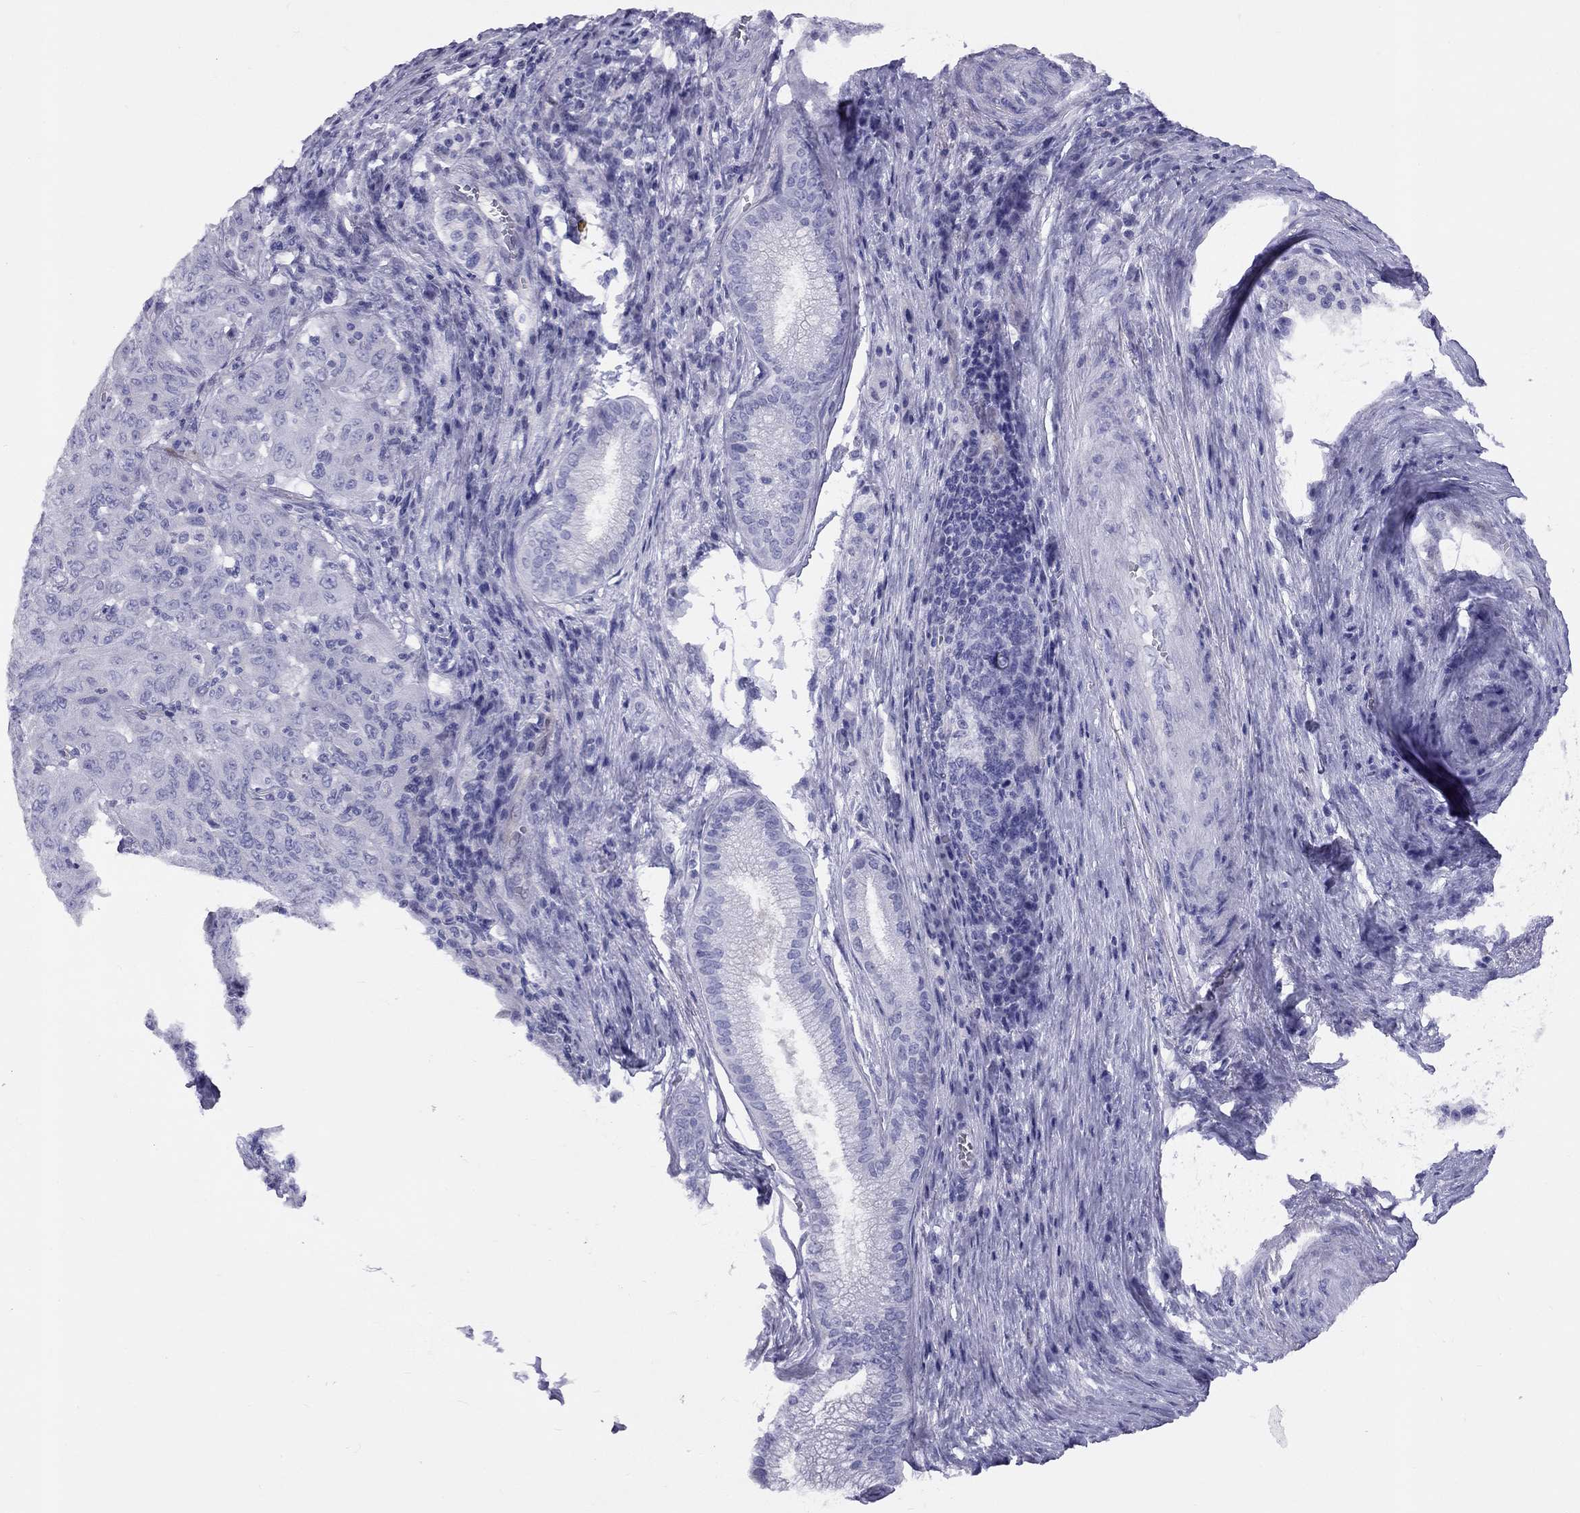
{"staining": {"intensity": "negative", "quantity": "none", "location": "none"}, "tissue": "pancreatic cancer", "cell_type": "Tumor cells", "image_type": "cancer", "snomed": [{"axis": "morphology", "description": "Adenocarcinoma, NOS"}, {"axis": "topography", "description": "Pancreas"}], "caption": "Tumor cells show no significant positivity in pancreatic cancer.", "gene": "FSCN3", "patient": {"sex": "male", "age": 63}}